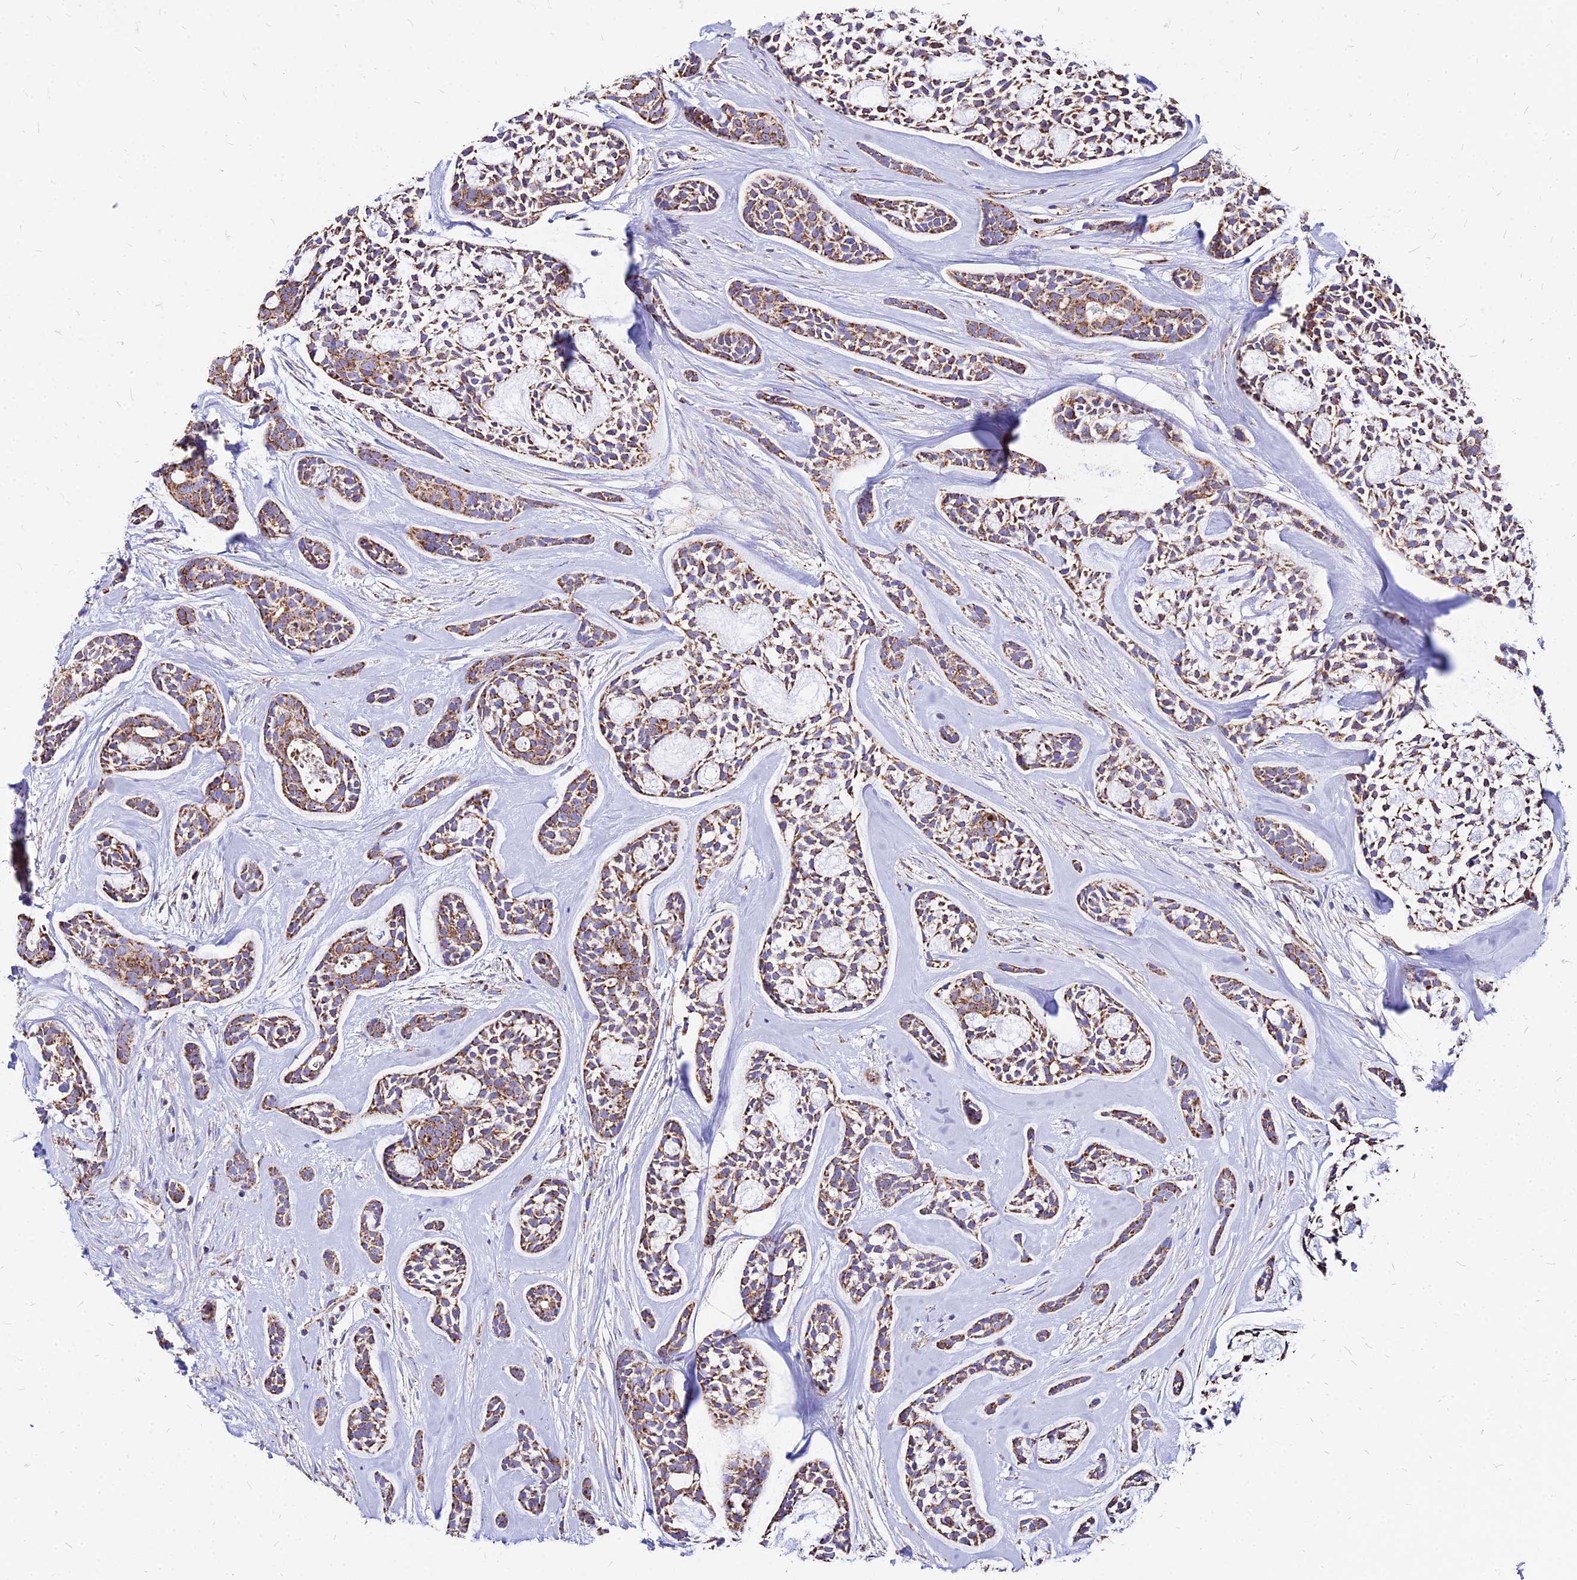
{"staining": {"intensity": "moderate", "quantity": ">75%", "location": "cytoplasmic/membranous"}, "tissue": "head and neck cancer", "cell_type": "Tumor cells", "image_type": "cancer", "snomed": [{"axis": "morphology", "description": "Adenocarcinoma, NOS"}, {"axis": "topography", "description": "Subcutis"}, {"axis": "topography", "description": "Head-Neck"}], "caption": "Head and neck cancer (adenocarcinoma) stained for a protein (brown) demonstrates moderate cytoplasmic/membranous positive positivity in about >75% of tumor cells.", "gene": "DLD", "patient": {"sex": "female", "age": 73}}